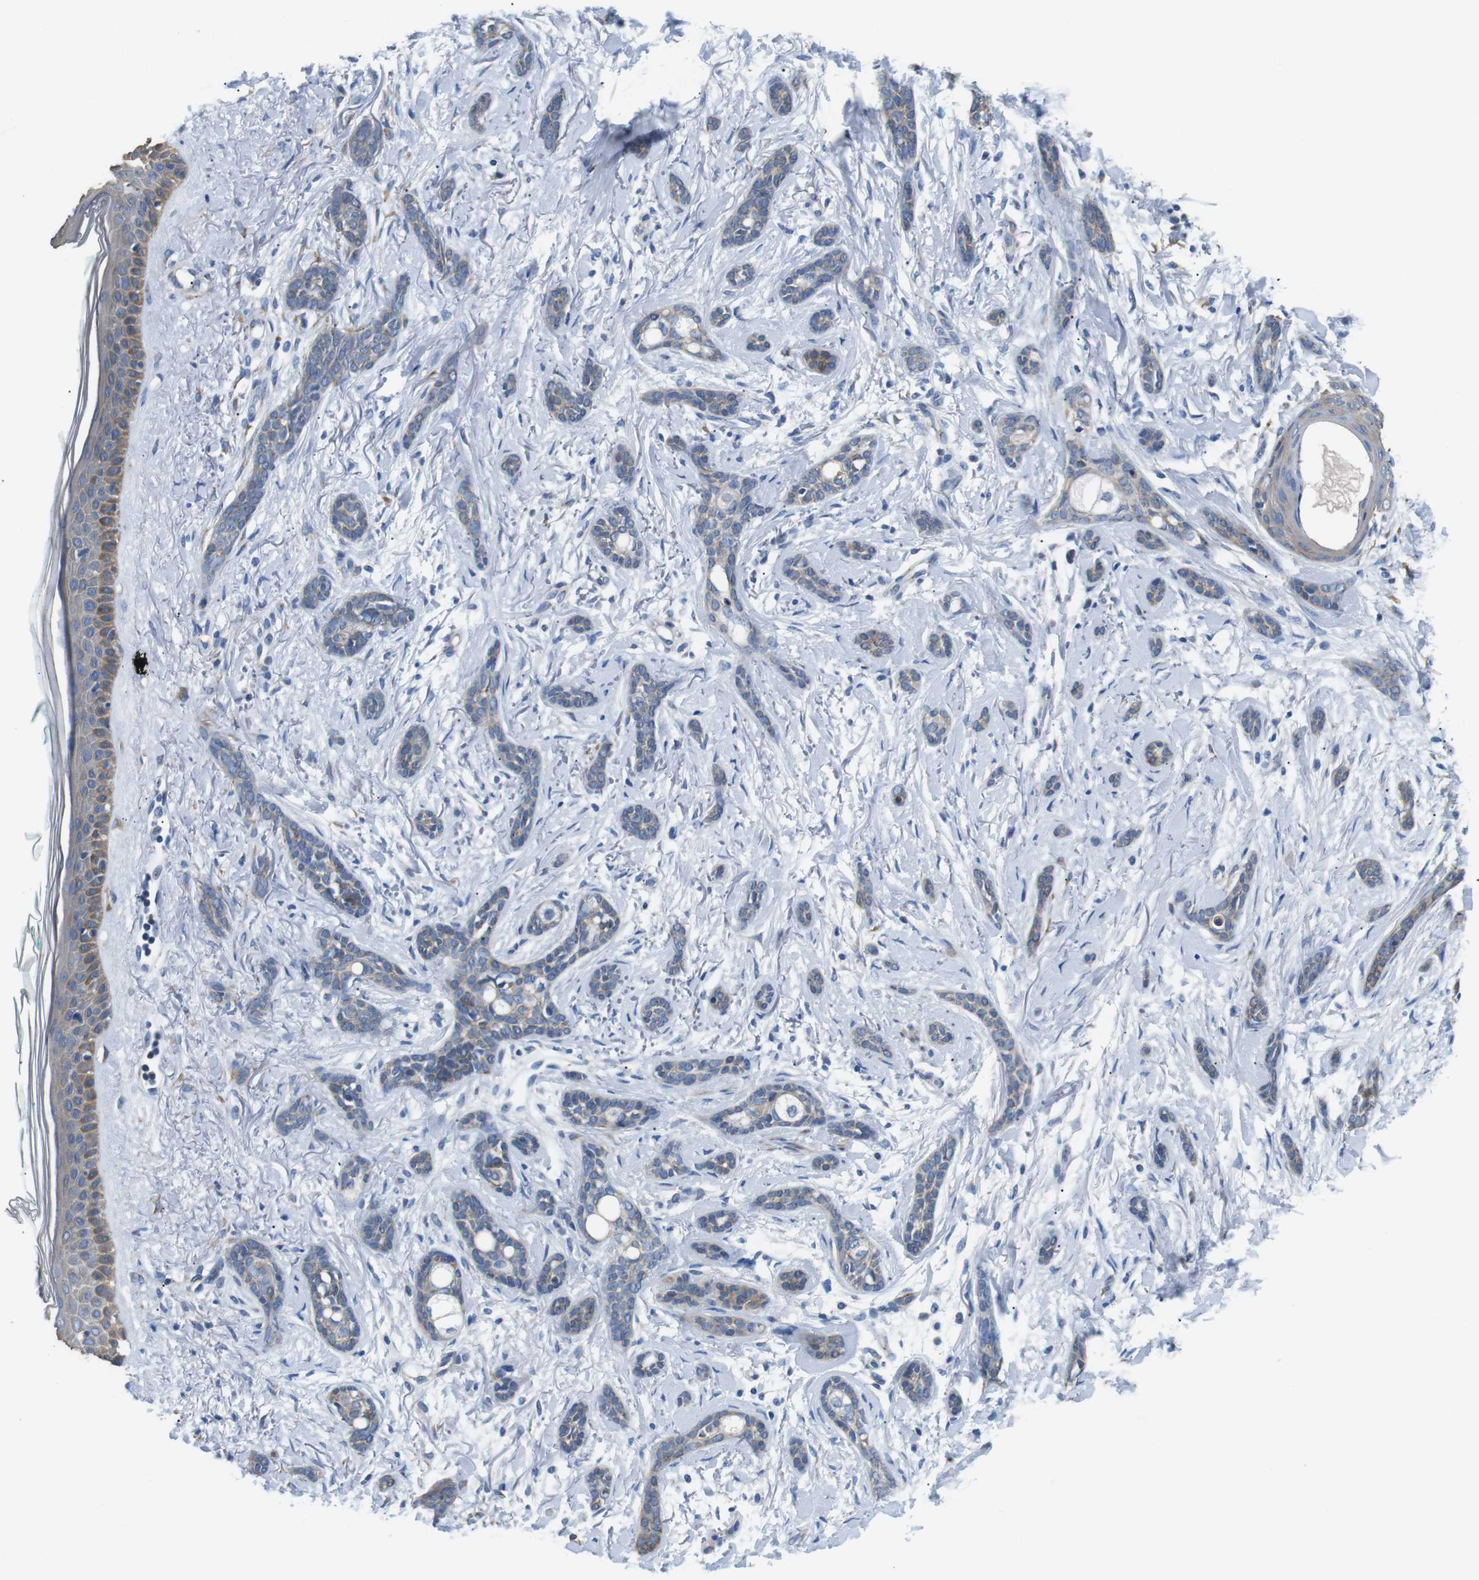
{"staining": {"intensity": "weak", "quantity": "25%-75%", "location": "cytoplasmic/membranous"}, "tissue": "skin cancer", "cell_type": "Tumor cells", "image_type": "cancer", "snomed": [{"axis": "morphology", "description": "Basal cell carcinoma"}, {"axis": "morphology", "description": "Adnexal tumor, benign"}, {"axis": "topography", "description": "Skin"}], "caption": "Skin benign adnexal tumor was stained to show a protein in brown. There is low levels of weak cytoplasmic/membranous staining in about 25%-75% of tumor cells.", "gene": "UNC5CL", "patient": {"sex": "female", "age": 42}}